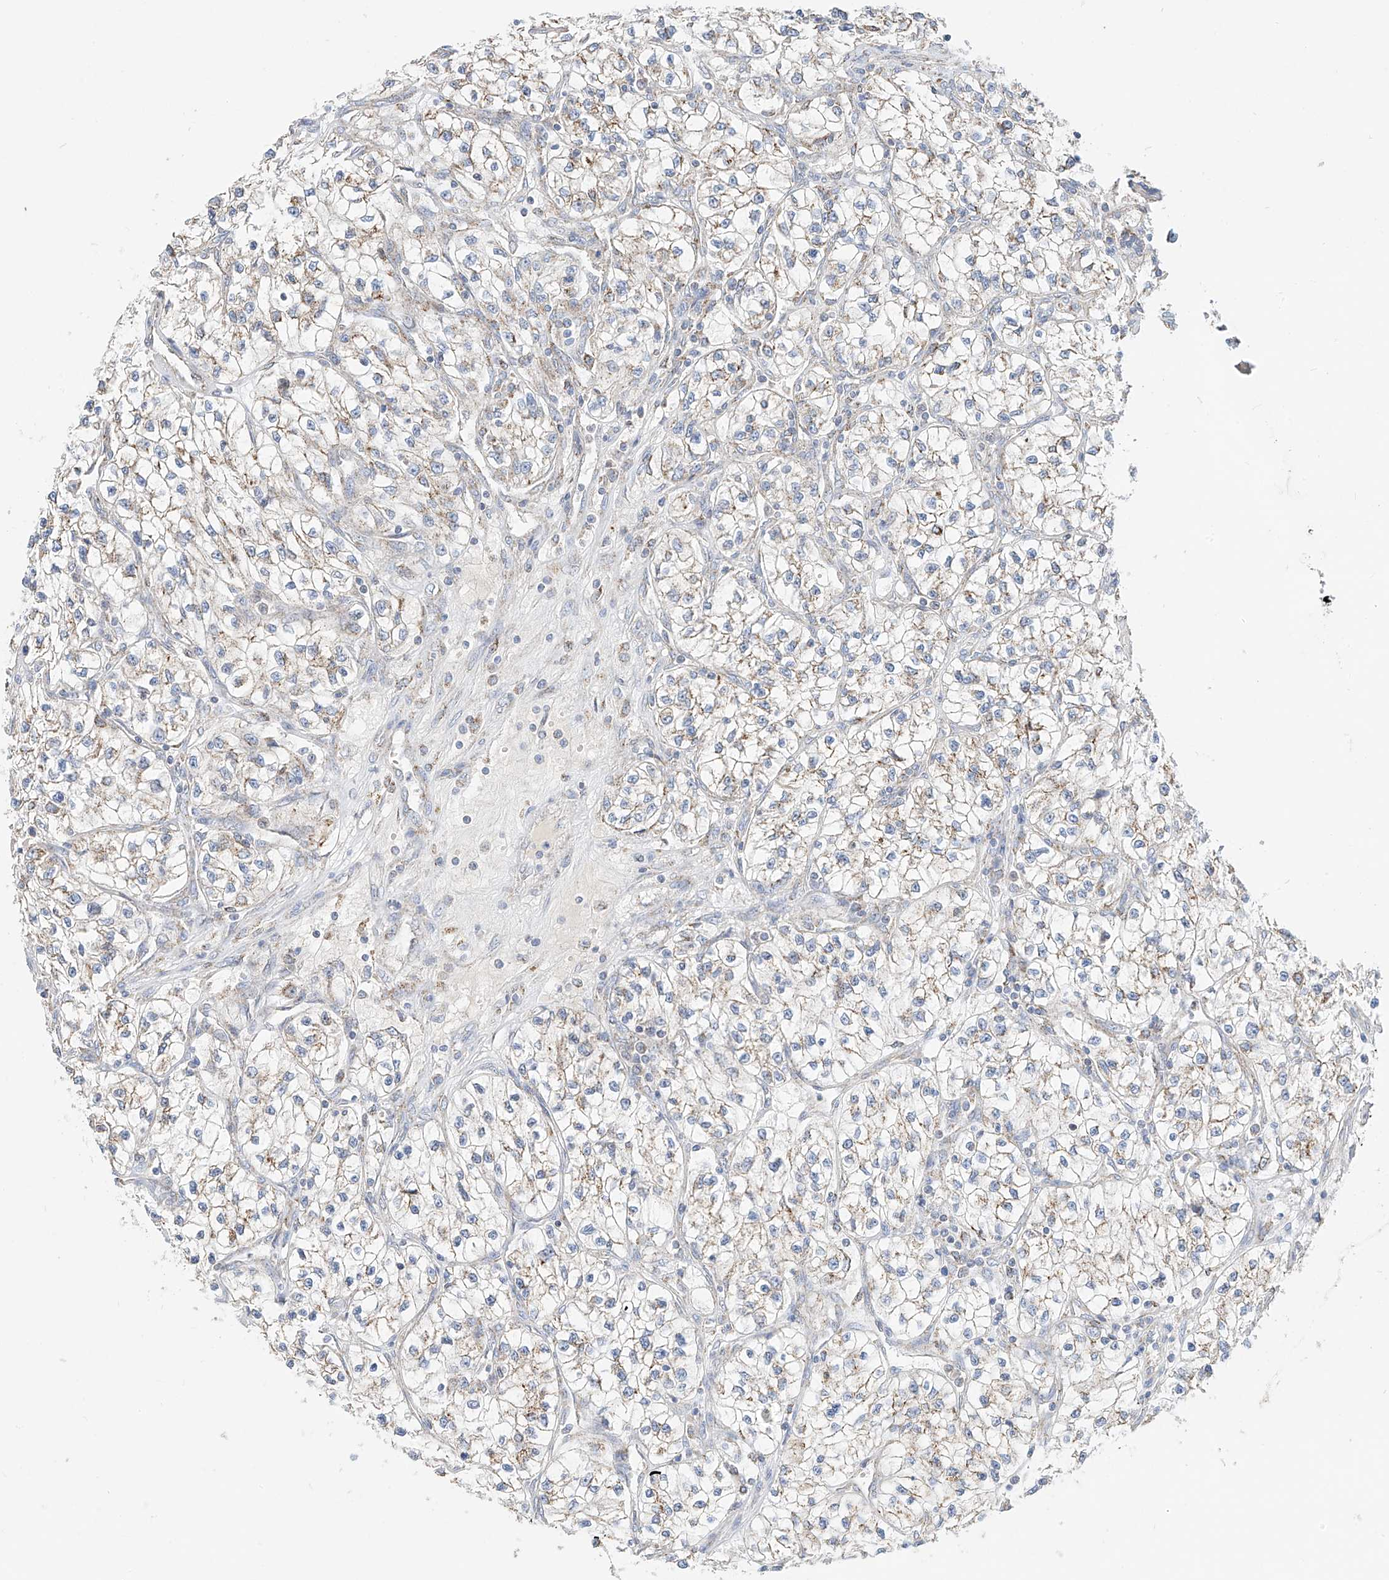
{"staining": {"intensity": "weak", "quantity": "25%-75%", "location": "cytoplasmic/membranous"}, "tissue": "renal cancer", "cell_type": "Tumor cells", "image_type": "cancer", "snomed": [{"axis": "morphology", "description": "Adenocarcinoma, NOS"}, {"axis": "topography", "description": "Kidney"}], "caption": "Weak cytoplasmic/membranous protein expression is identified in about 25%-75% of tumor cells in adenocarcinoma (renal).", "gene": "RASA2", "patient": {"sex": "female", "age": 57}}